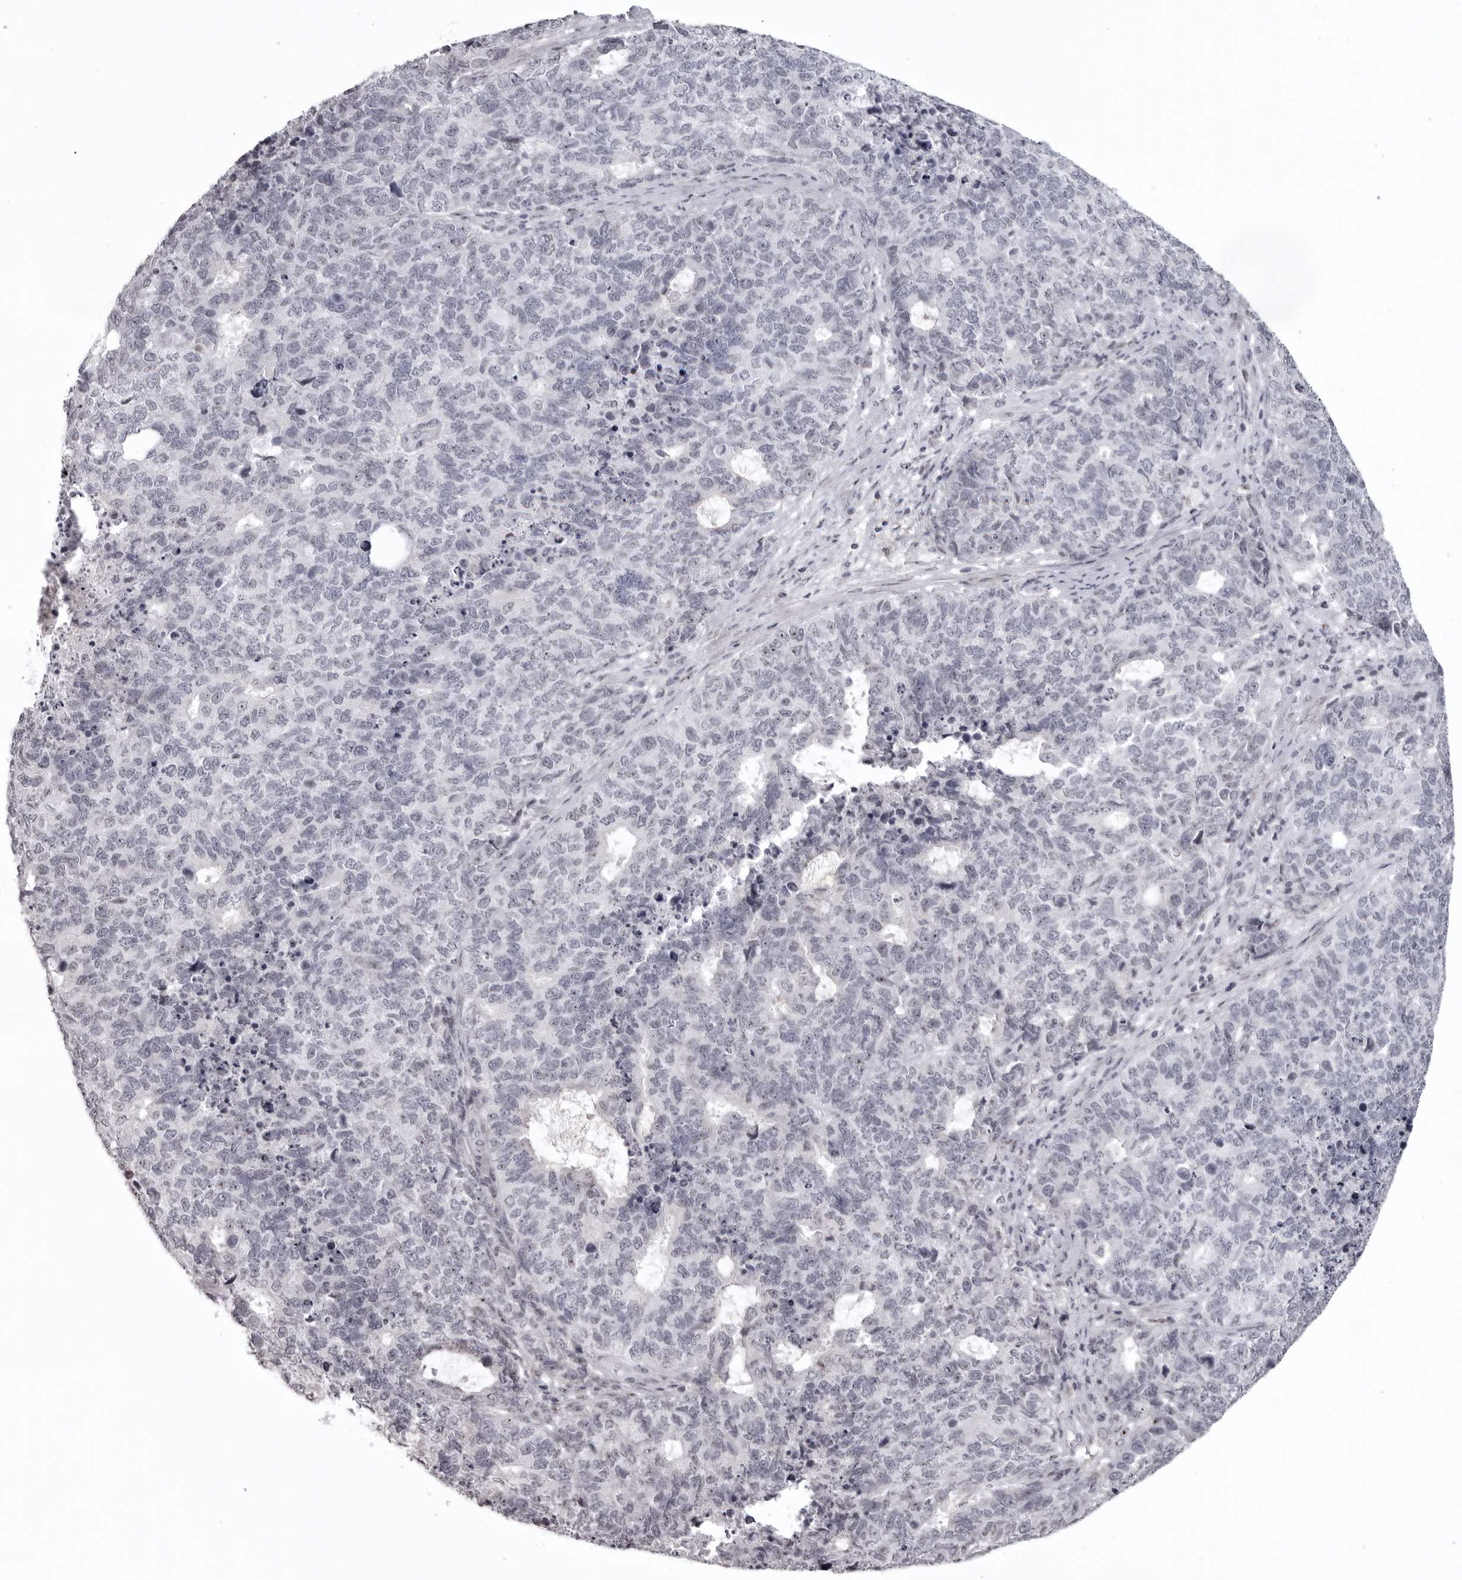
{"staining": {"intensity": "negative", "quantity": "none", "location": "none"}, "tissue": "cervical cancer", "cell_type": "Tumor cells", "image_type": "cancer", "snomed": [{"axis": "morphology", "description": "Squamous cell carcinoma, NOS"}, {"axis": "topography", "description": "Cervix"}], "caption": "Cervical cancer was stained to show a protein in brown. There is no significant positivity in tumor cells.", "gene": "HELZ", "patient": {"sex": "female", "age": 63}}